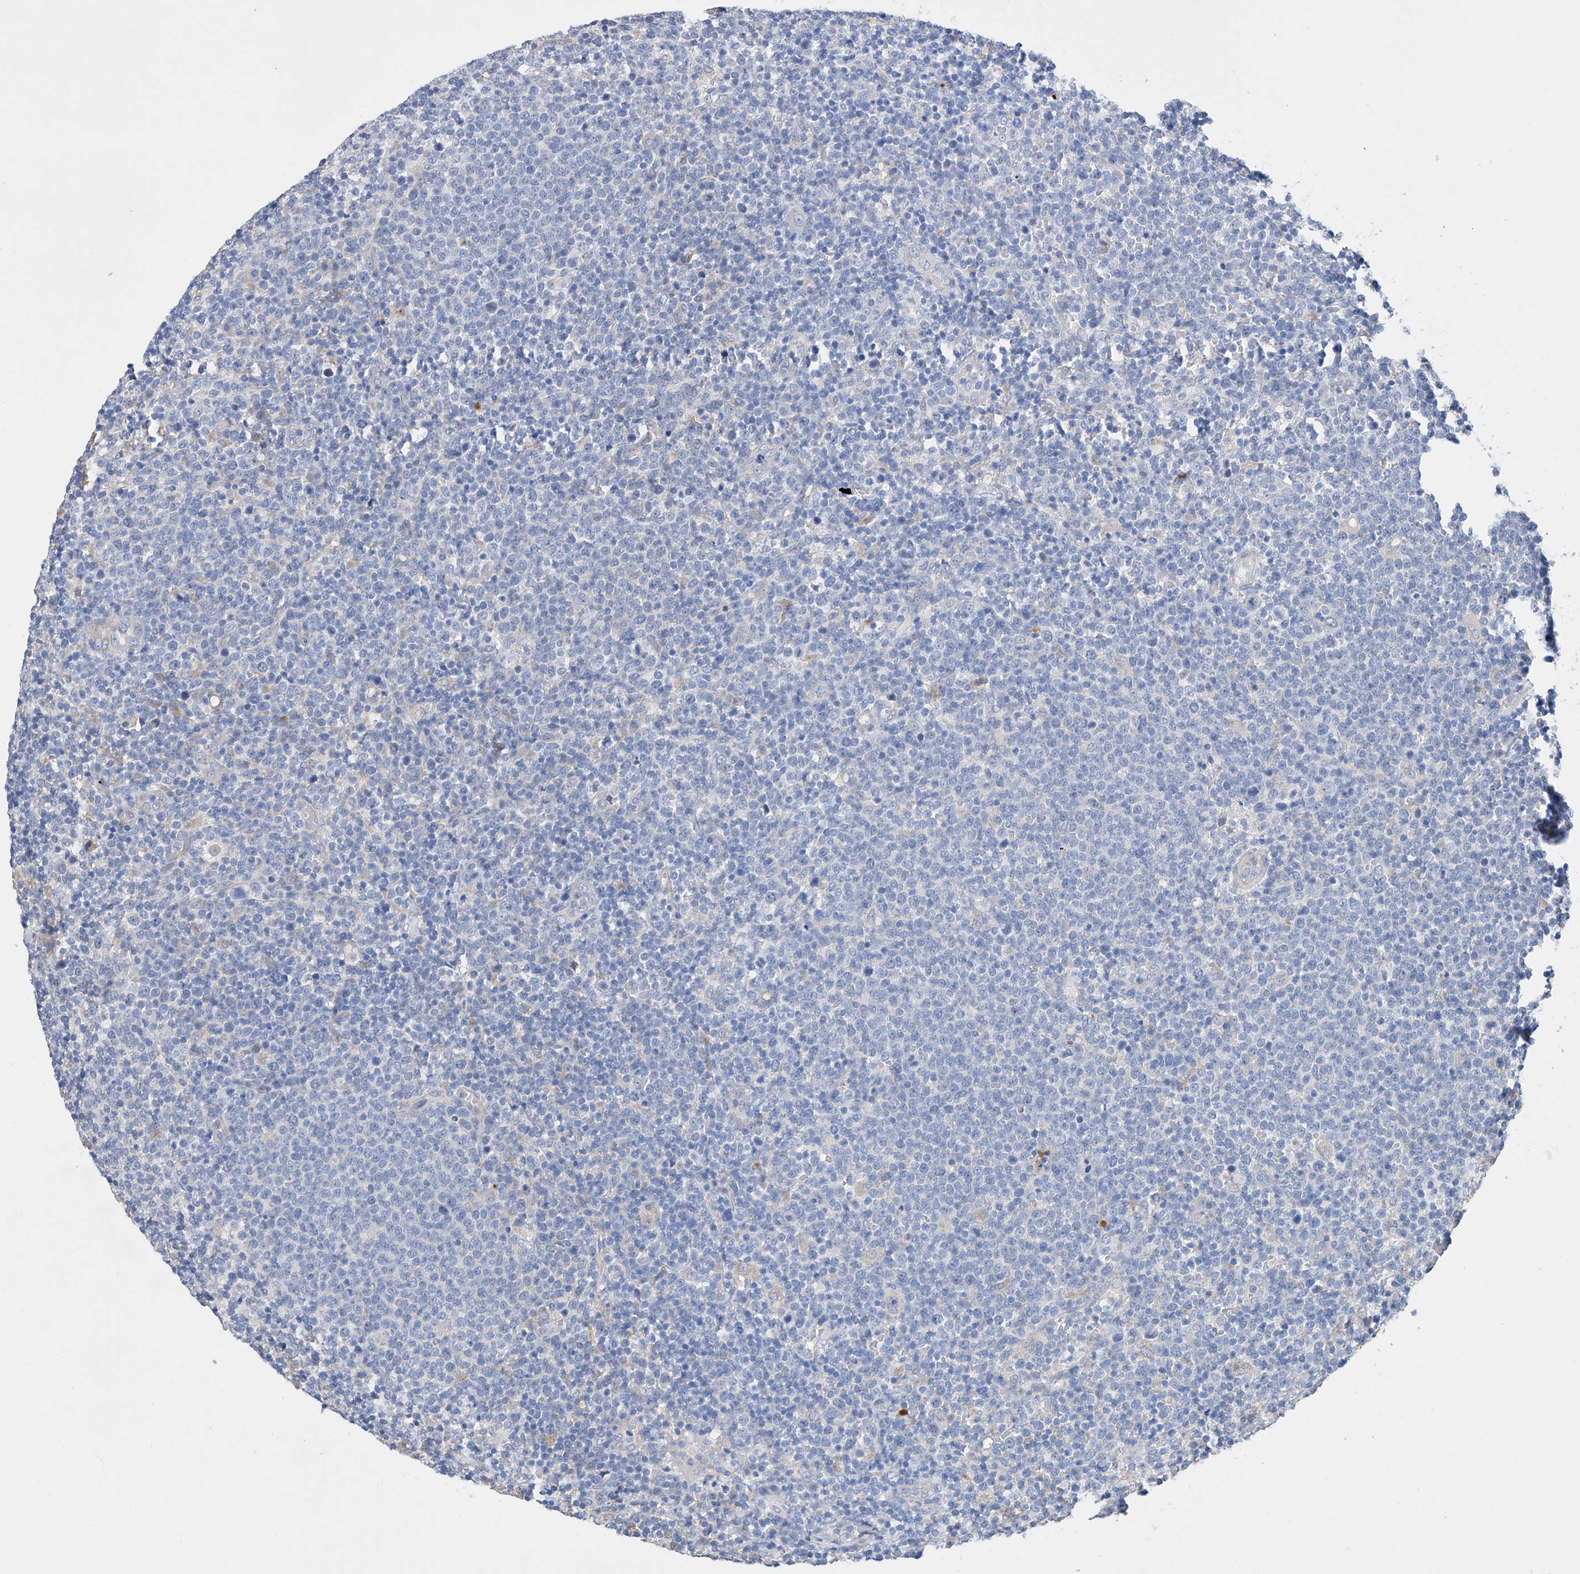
{"staining": {"intensity": "negative", "quantity": "none", "location": "none"}, "tissue": "lymphoma", "cell_type": "Tumor cells", "image_type": "cancer", "snomed": [{"axis": "morphology", "description": "Malignant lymphoma, non-Hodgkin's type, High grade"}, {"axis": "topography", "description": "Lymph node"}], "caption": "The histopathology image shows no significant expression in tumor cells of lymphoma.", "gene": "AFG1L", "patient": {"sex": "male", "age": 61}}